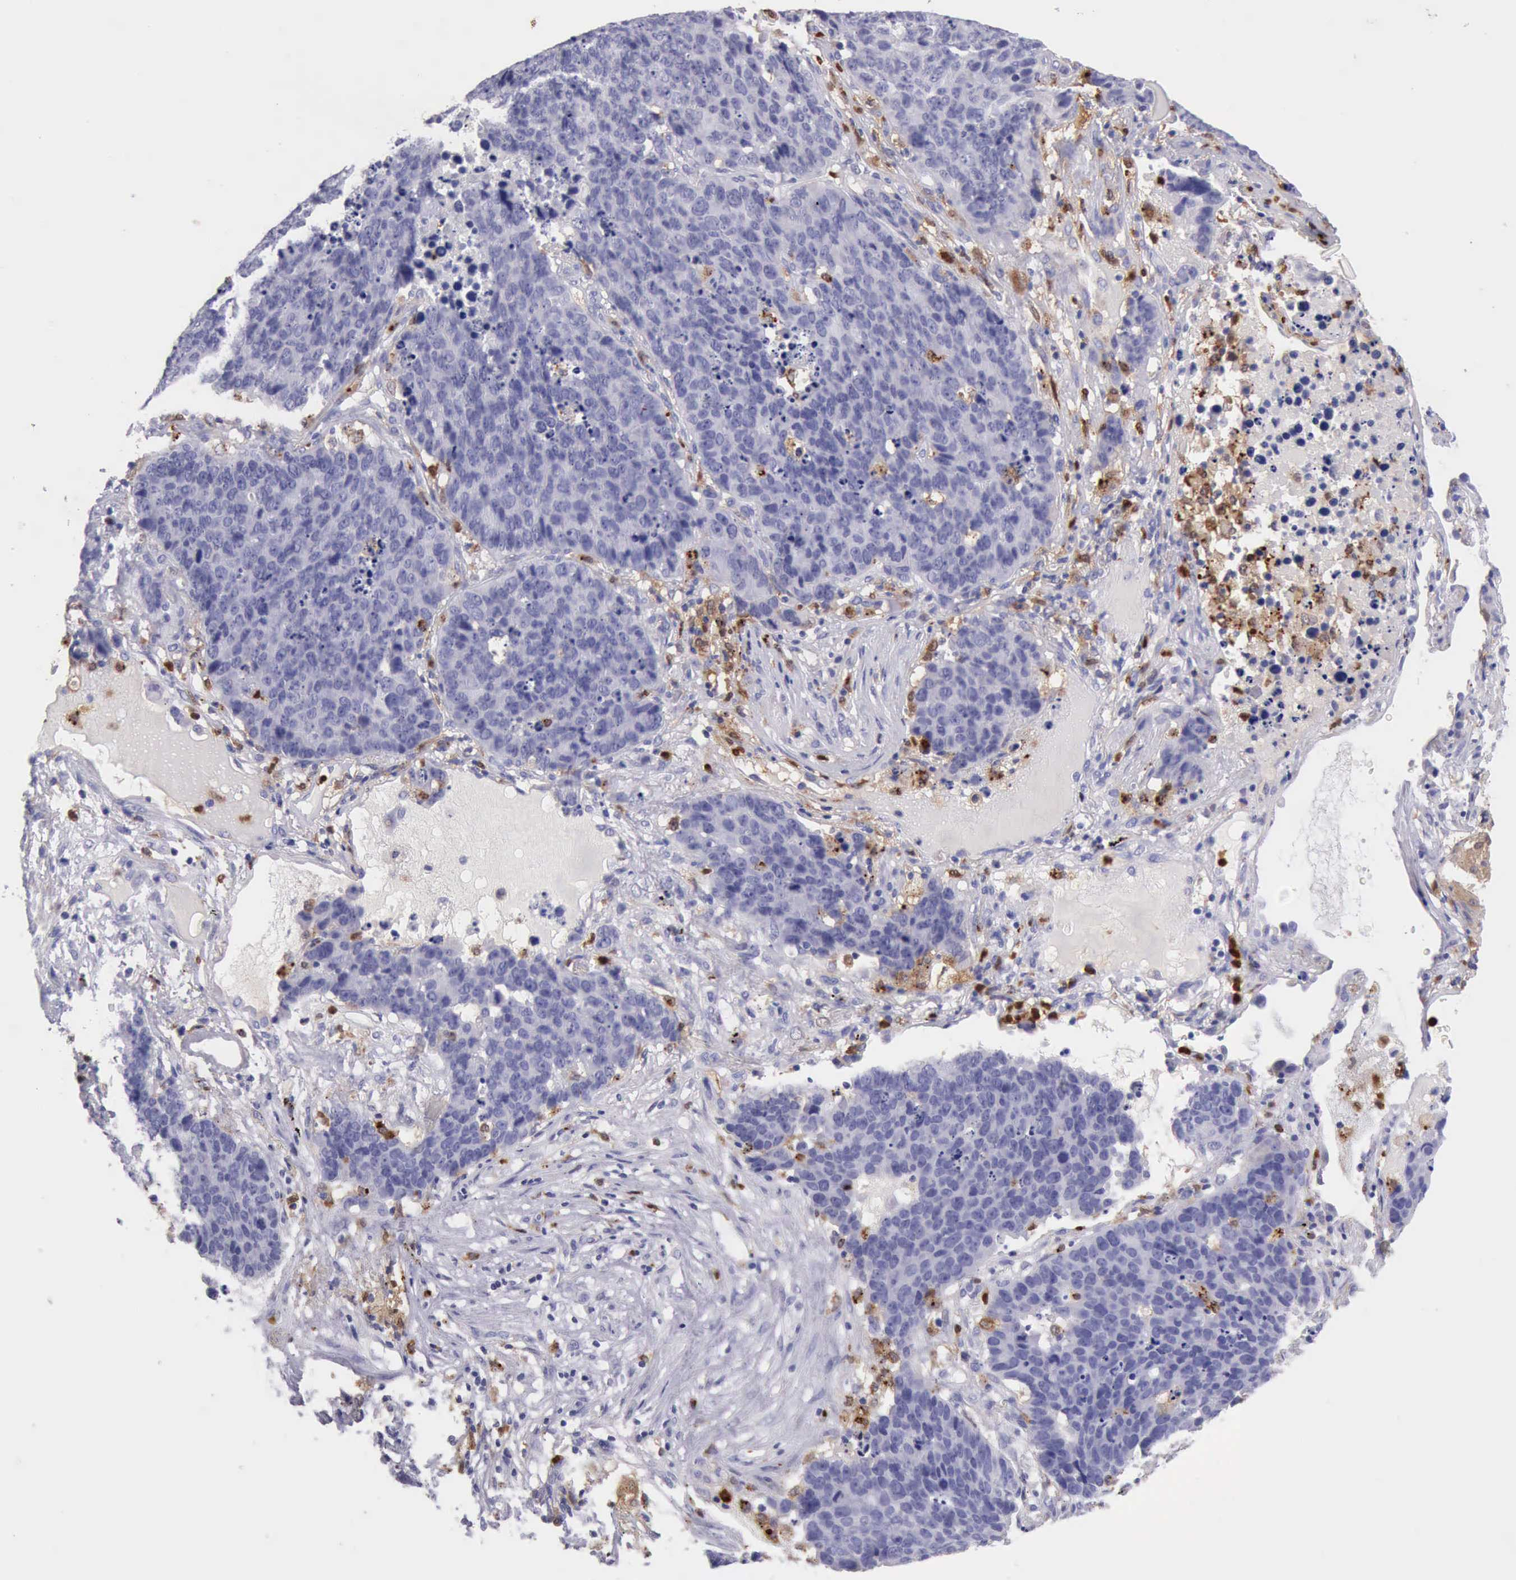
{"staining": {"intensity": "negative", "quantity": "none", "location": "none"}, "tissue": "lung cancer", "cell_type": "Tumor cells", "image_type": "cancer", "snomed": [{"axis": "morphology", "description": "Carcinoid, malignant, NOS"}, {"axis": "topography", "description": "Lung"}], "caption": "An immunohistochemistry (IHC) image of lung malignant carcinoid is shown. There is no staining in tumor cells of lung malignant carcinoid.", "gene": "CSTA", "patient": {"sex": "male", "age": 60}}